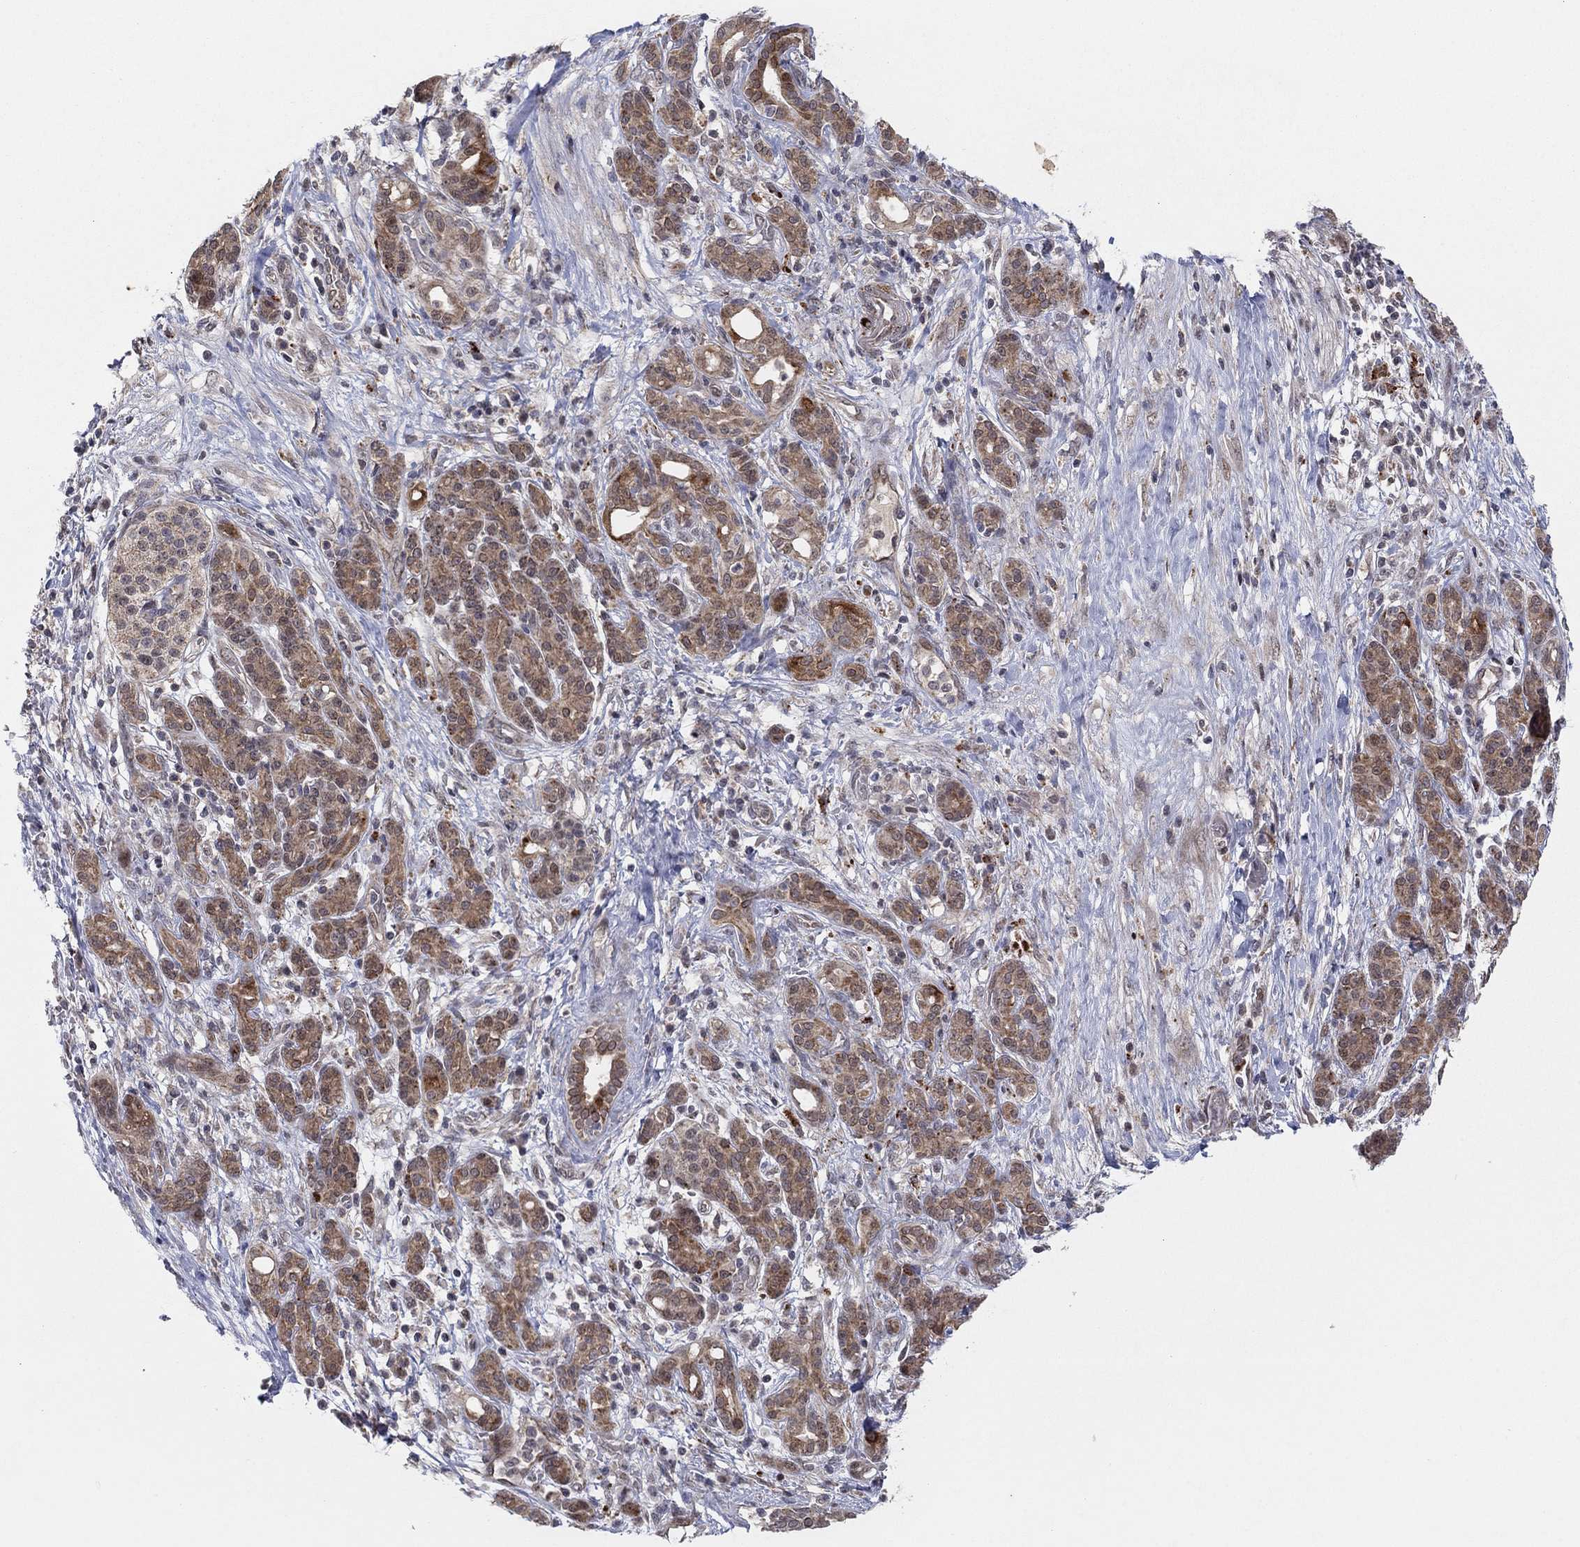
{"staining": {"intensity": "moderate", "quantity": ">75%", "location": "cytoplasmic/membranous"}, "tissue": "pancreatic cancer", "cell_type": "Tumor cells", "image_type": "cancer", "snomed": [{"axis": "morphology", "description": "Adenocarcinoma, NOS"}, {"axis": "topography", "description": "Pancreas"}], "caption": "IHC micrograph of neoplastic tissue: human pancreatic cancer (adenocarcinoma) stained using immunohistochemistry reveals medium levels of moderate protein expression localized specifically in the cytoplasmic/membranous of tumor cells, appearing as a cytoplasmic/membranous brown color.", "gene": "ZNF395", "patient": {"sex": "male", "age": 44}}